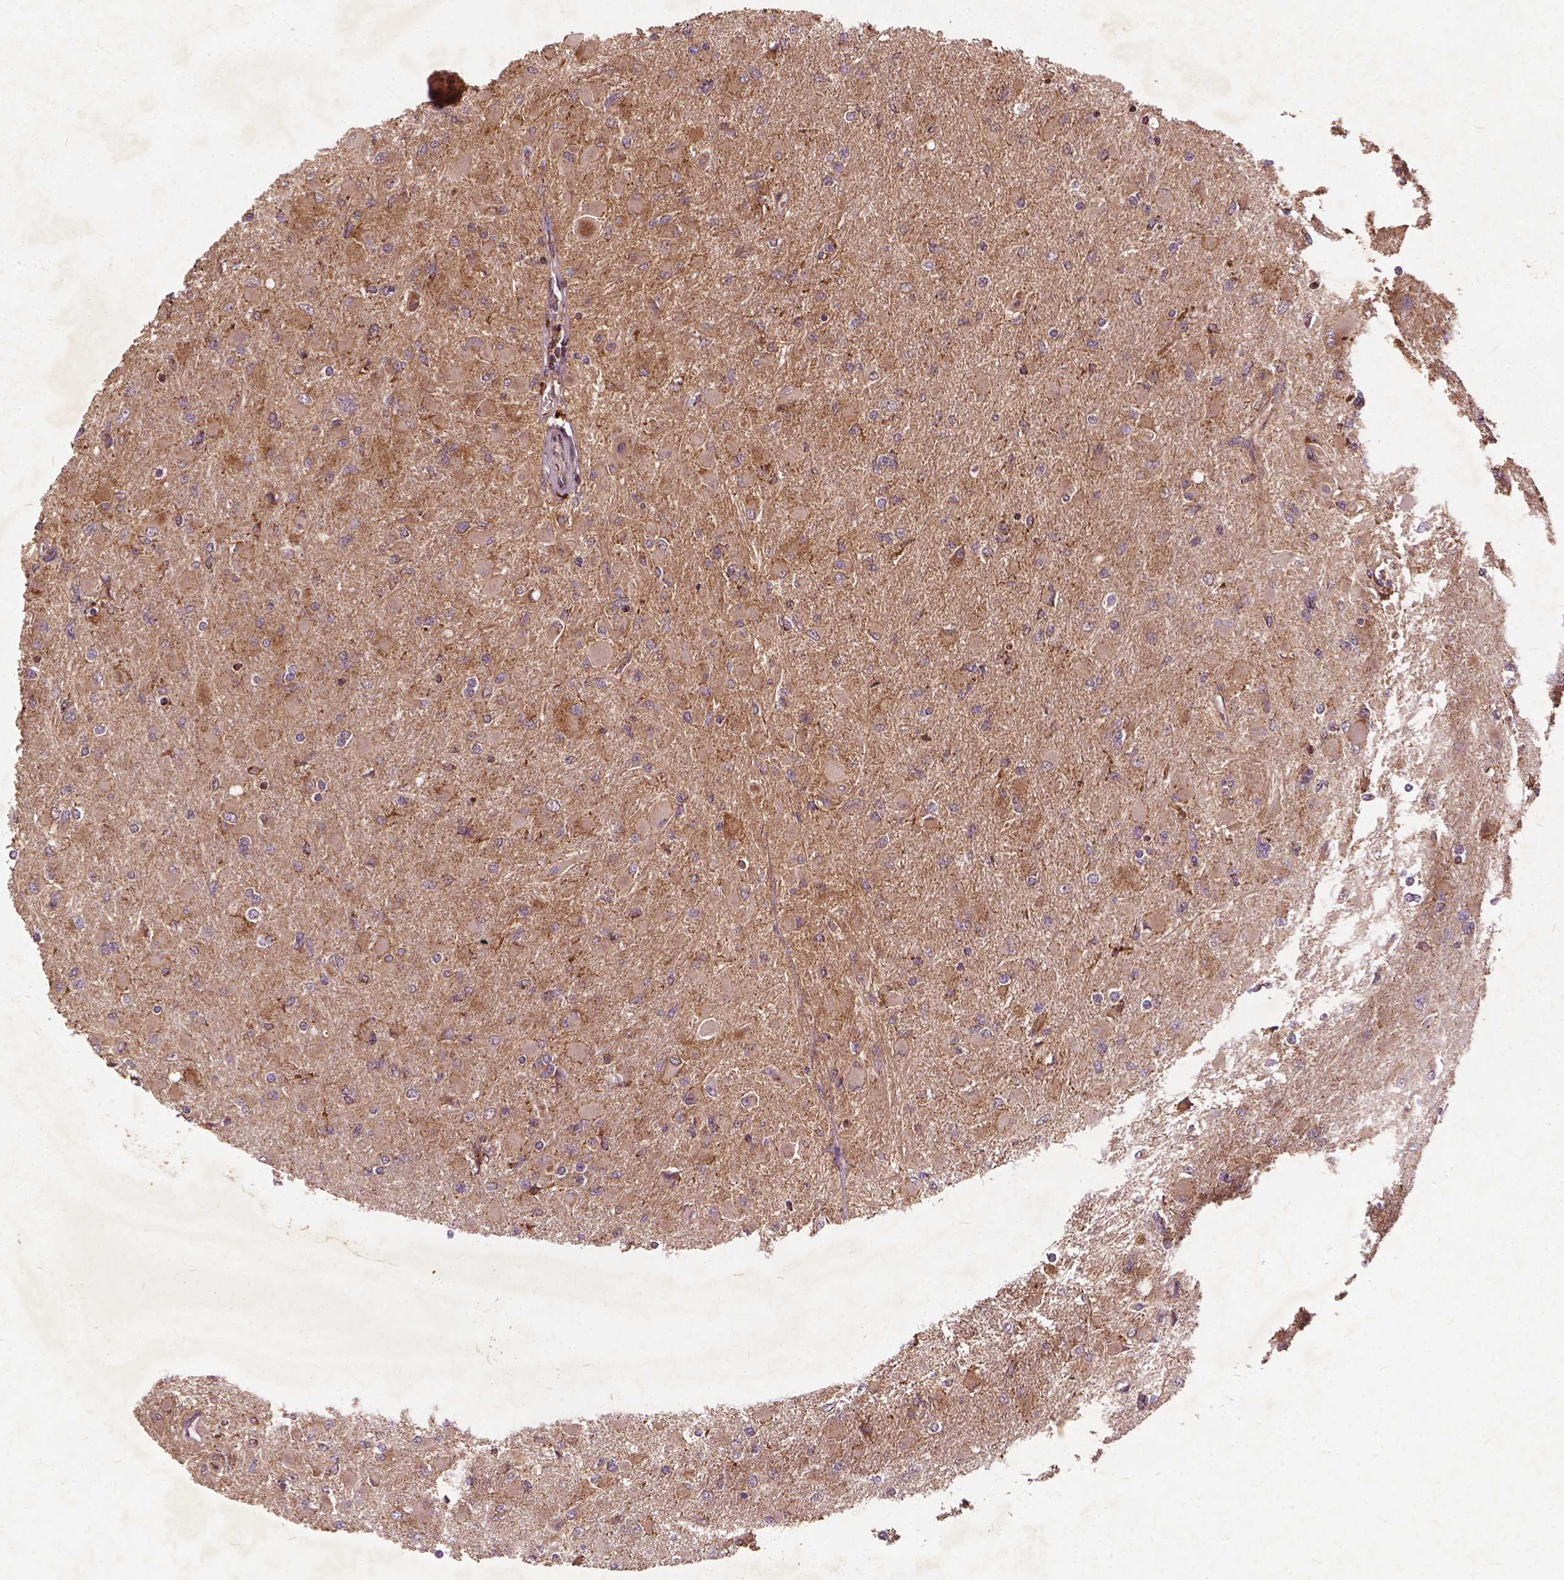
{"staining": {"intensity": "weak", "quantity": "<25%", "location": "cytoplasmic/membranous"}, "tissue": "glioma", "cell_type": "Tumor cells", "image_type": "cancer", "snomed": [{"axis": "morphology", "description": "Glioma, malignant, High grade"}, {"axis": "topography", "description": "Cerebral cortex"}], "caption": "This is an IHC histopathology image of human malignant glioma (high-grade). There is no positivity in tumor cells.", "gene": "UBXN2A", "patient": {"sex": "female", "age": 36}}